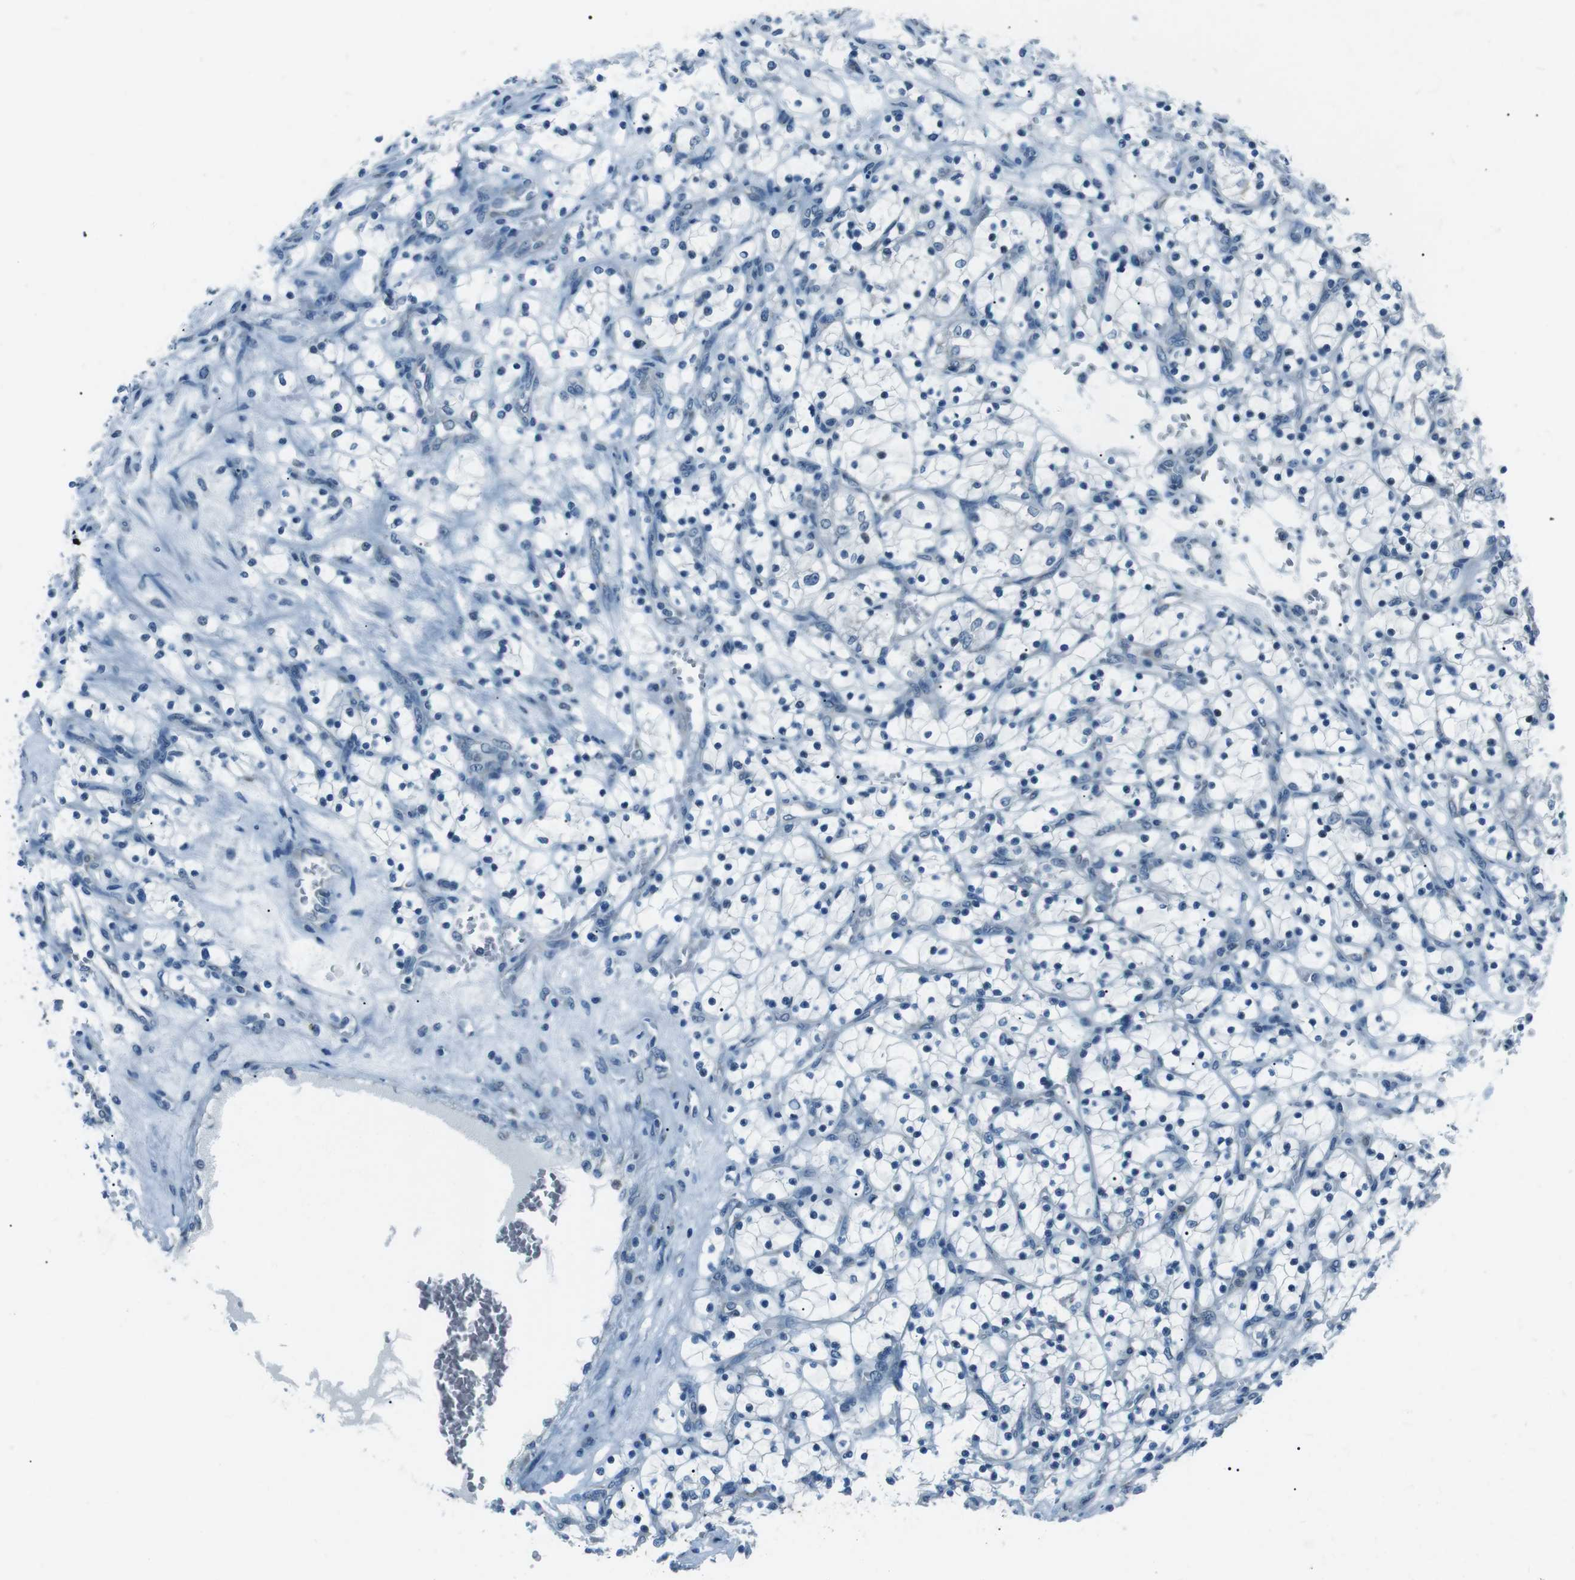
{"staining": {"intensity": "negative", "quantity": "none", "location": "none"}, "tissue": "renal cancer", "cell_type": "Tumor cells", "image_type": "cancer", "snomed": [{"axis": "morphology", "description": "Adenocarcinoma, NOS"}, {"axis": "topography", "description": "Kidney"}], "caption": "Renal adenocarcinoma stained for a protein using IHC reveals no staining tumor cells.", "gene": "SERPINB2", "patient": {"sex": "female", "age": 69}}